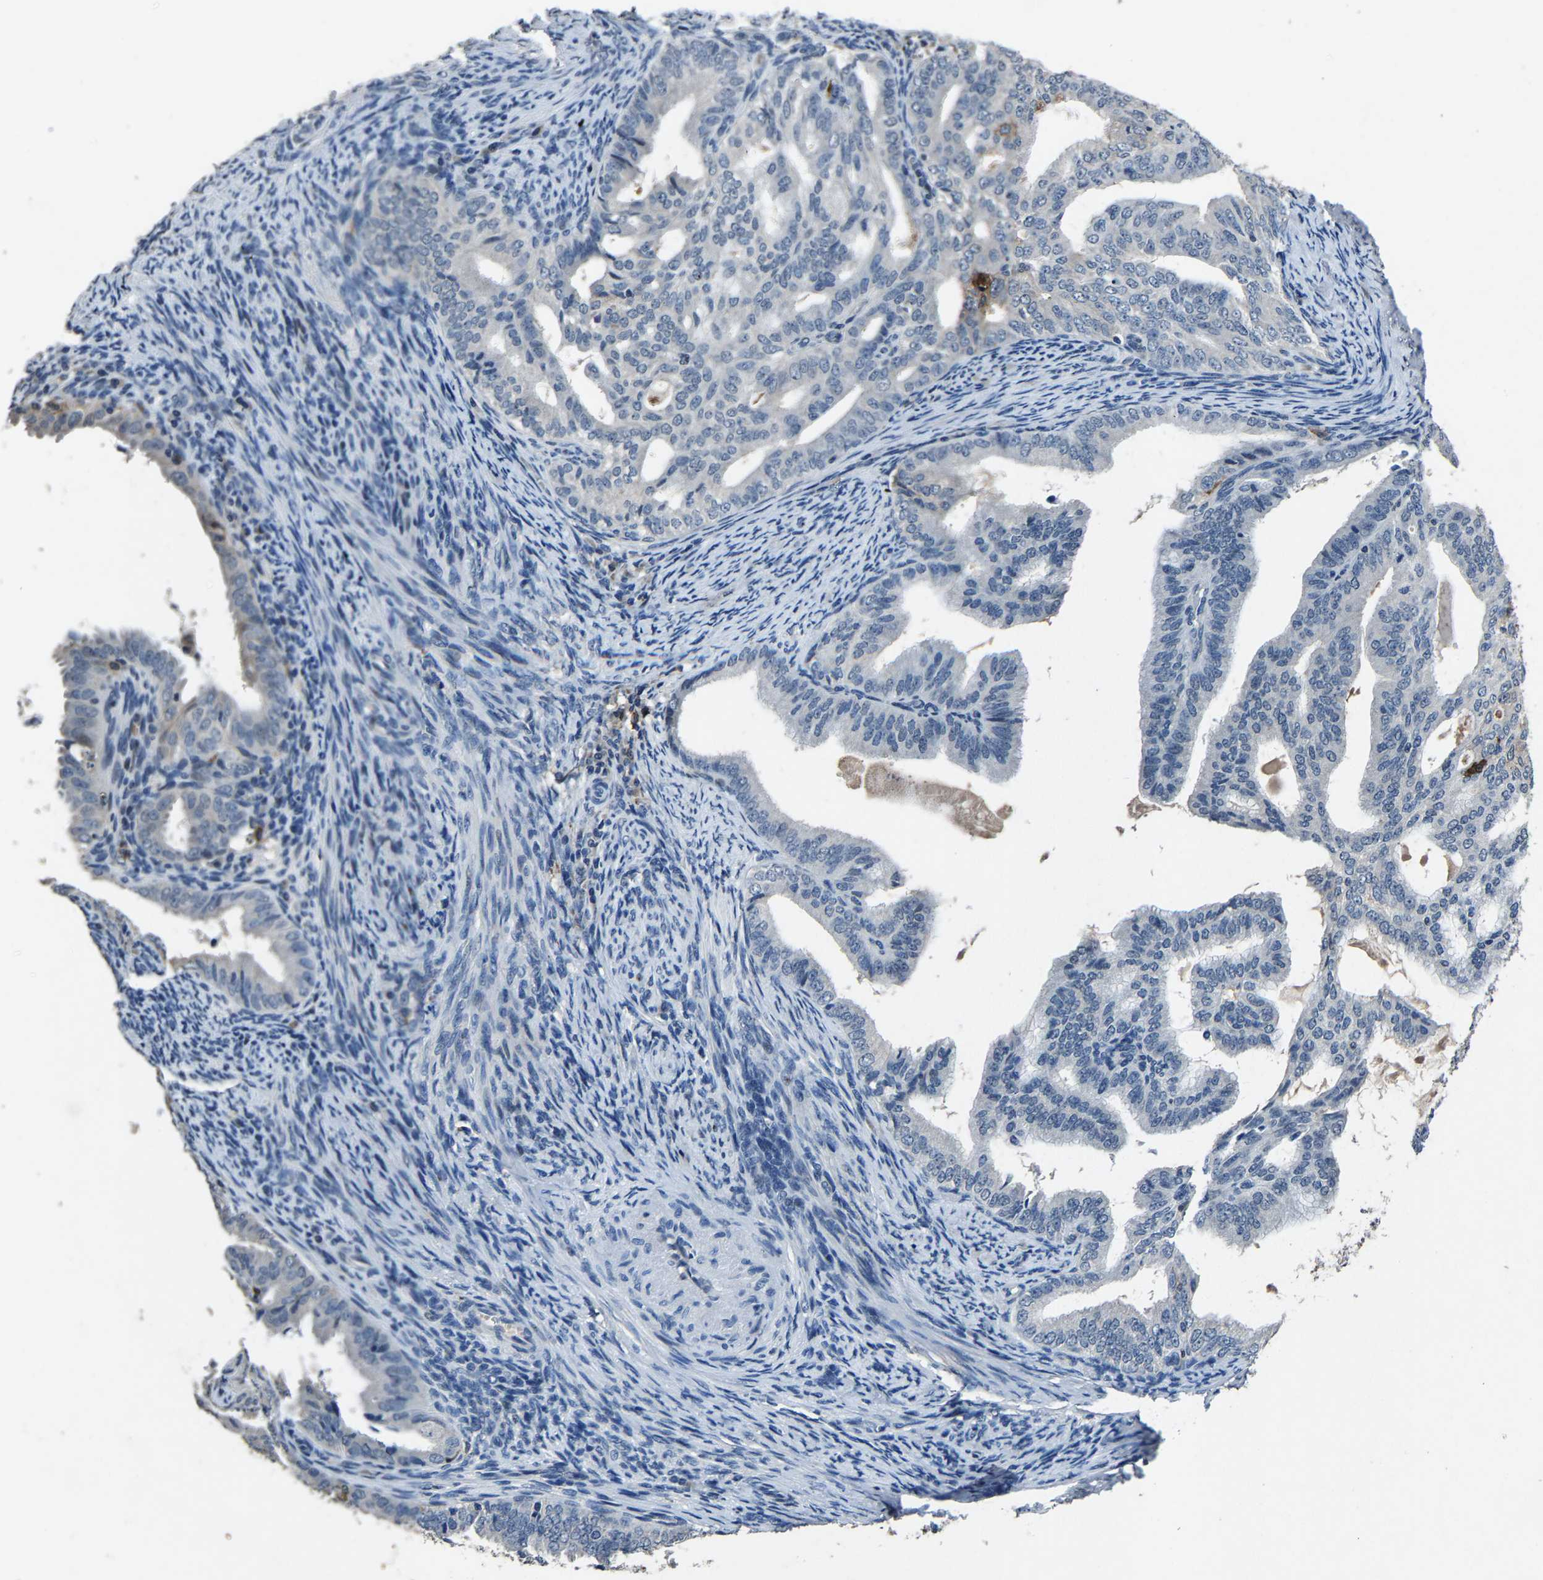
{"staining": {"intensity": "negative", "quantity": "none", "location": "none"}, "tissue": "endometrial cancer", "cell_type": "Tumor cells", "image_type": "cancer", "snomed": [{"axis": "morphology", "description": "Adenocarcinoma, NOS"}, {"axis": "topography", "description": "Endometrium"}], "caption": "Immunohistochemical staining of endometrial cancer (adenocarcinoma) demonstrates no significant positivity in tumor cells. (DAB immunohistochemistry, high magnification).", "gene": "PCNX2", "patient": {"sex": "female", "age": 58}}